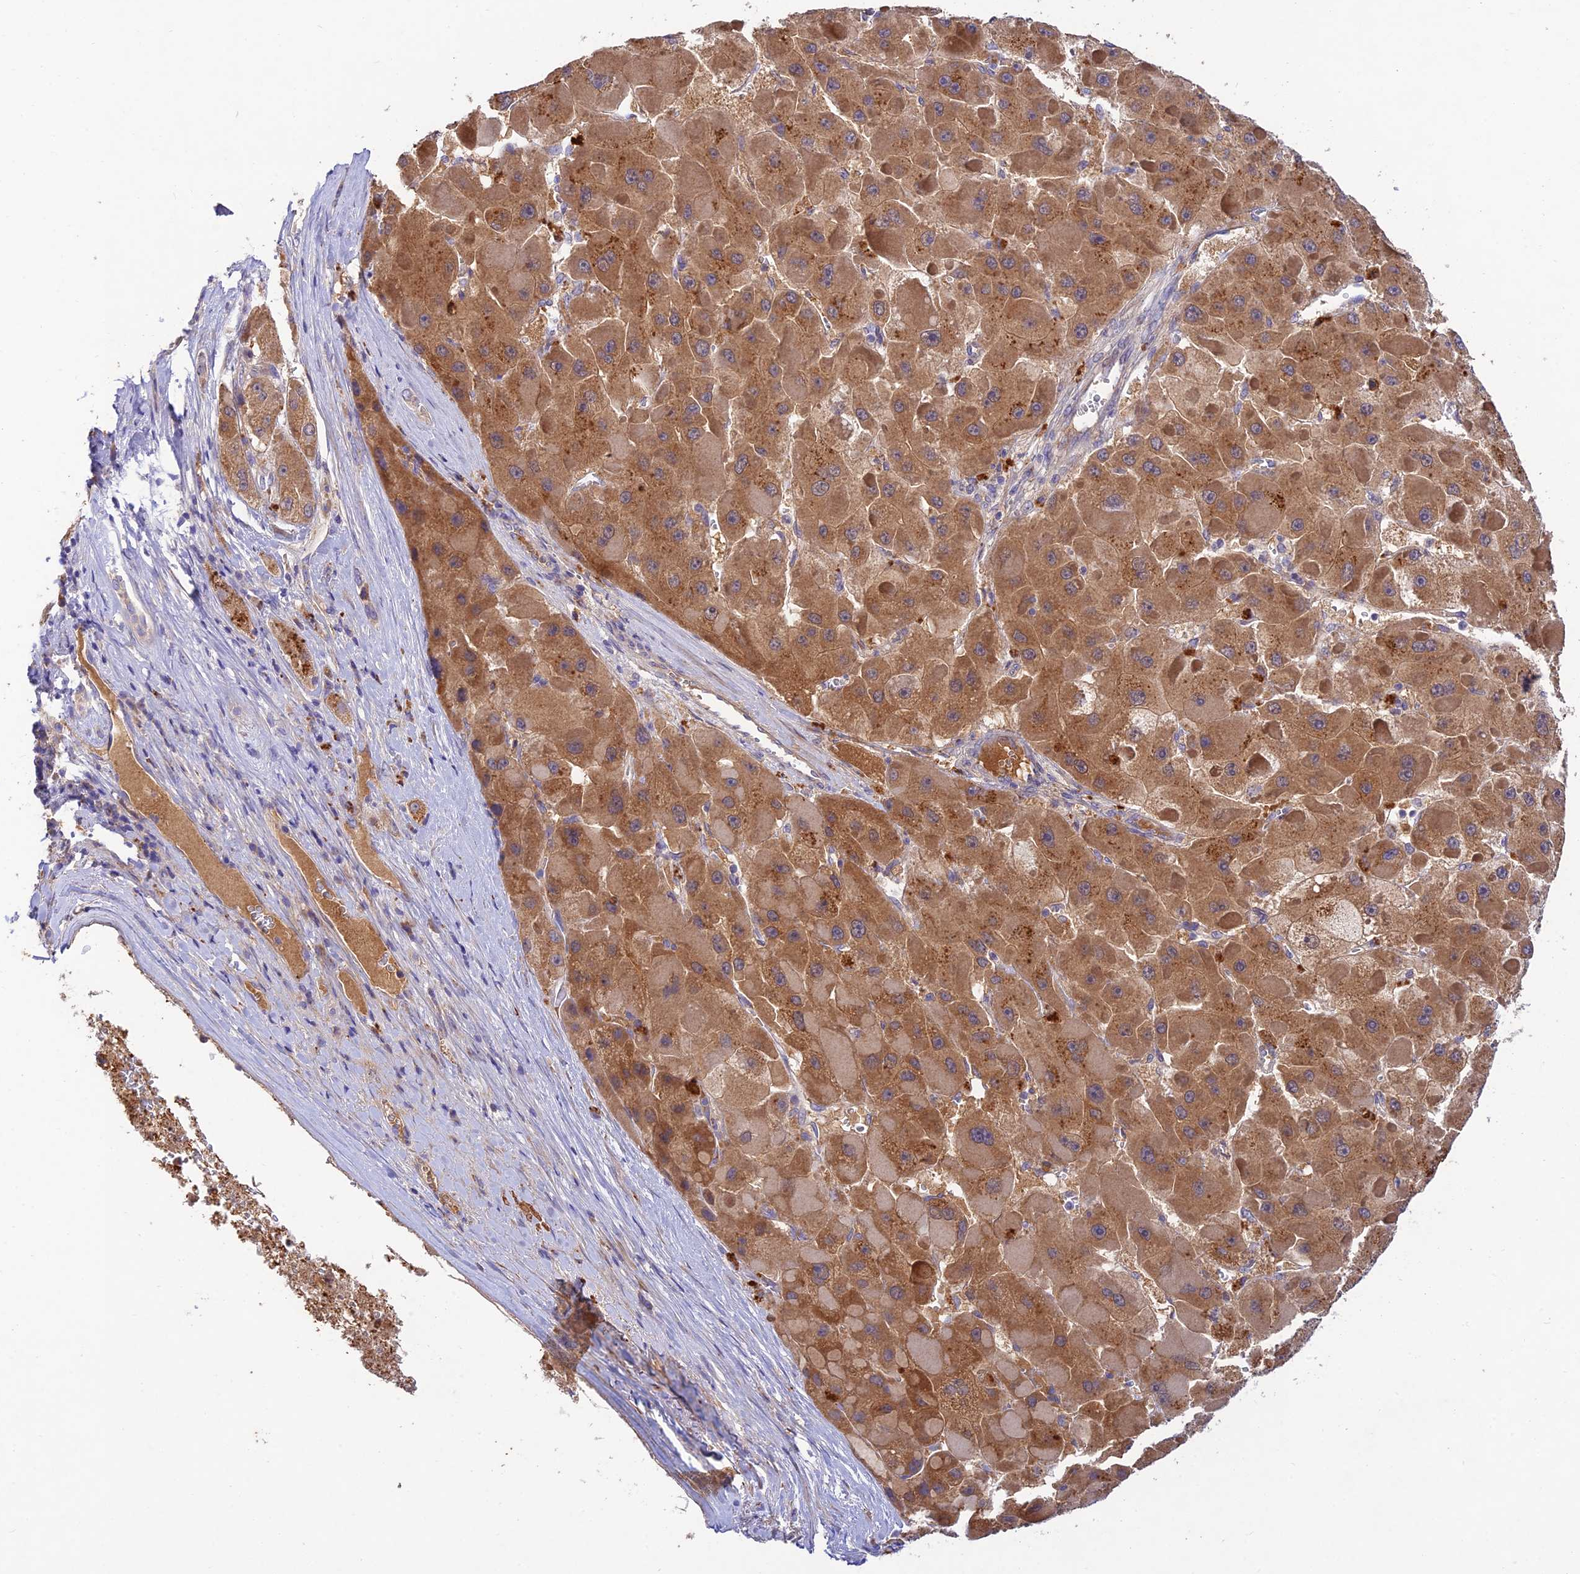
{"staining": {"intensity": "moderate", "quantity": ">75%", "location": "cytoplasmic/membranous"}, "tissue": "liver cancer", "cell_type": "Tumor cells", "image_type": "cancer", "snomed": [{"axis": "morphology", "description": "Carcinoma, Hepatocellular, NOS"}, {"axis": "topography", "description": "Liver"}], "caption": "Approximately >75% of tumor cells in human liver cancer (hepatocellular carcinoma) show moderate cytoplasmic/membranous protein expression as visualized by brown immunohistochemical staining.", "gene": "ACSM5", "patient": {"sex": "female", "age": 73}}